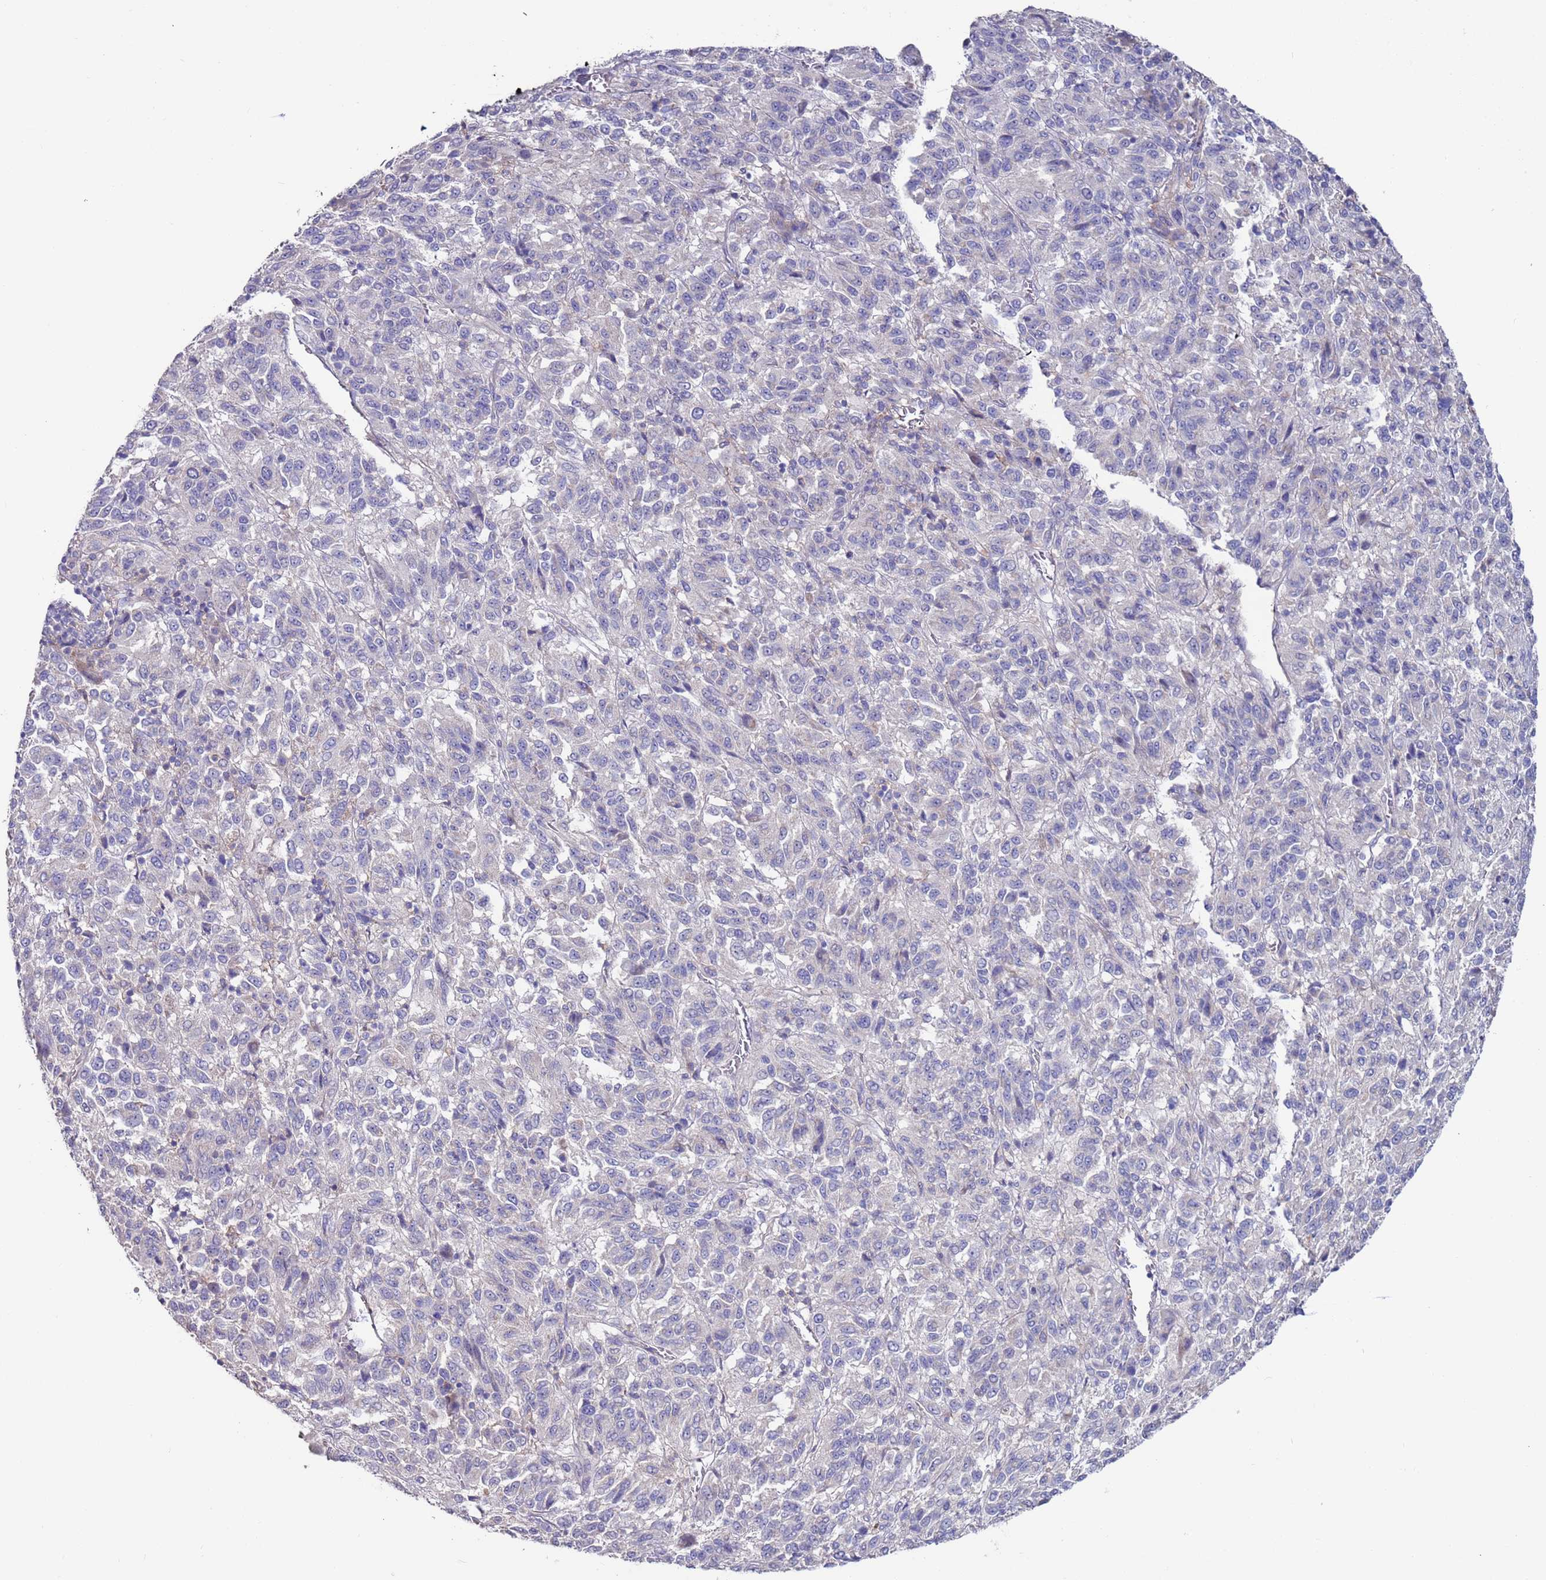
{"staining": {"intensity": "negative", "quantity": "none", "location": "none"}, "tissue": "melanoma", "cell_type": "Tumor cells", "image_type": "cancer", "snomed": [{"axis": "morphology", "description": "Malignant melanoma, Metastatic site"}, {"axis": "topography", "description": "Lung"}], "caption": "Histopathology image shows no significant protein positivity in tumor cells of malignant melanoma (metastatic site).", "gene": "KRTCAP3", "patient": {"sex": "male", "age": 64}}